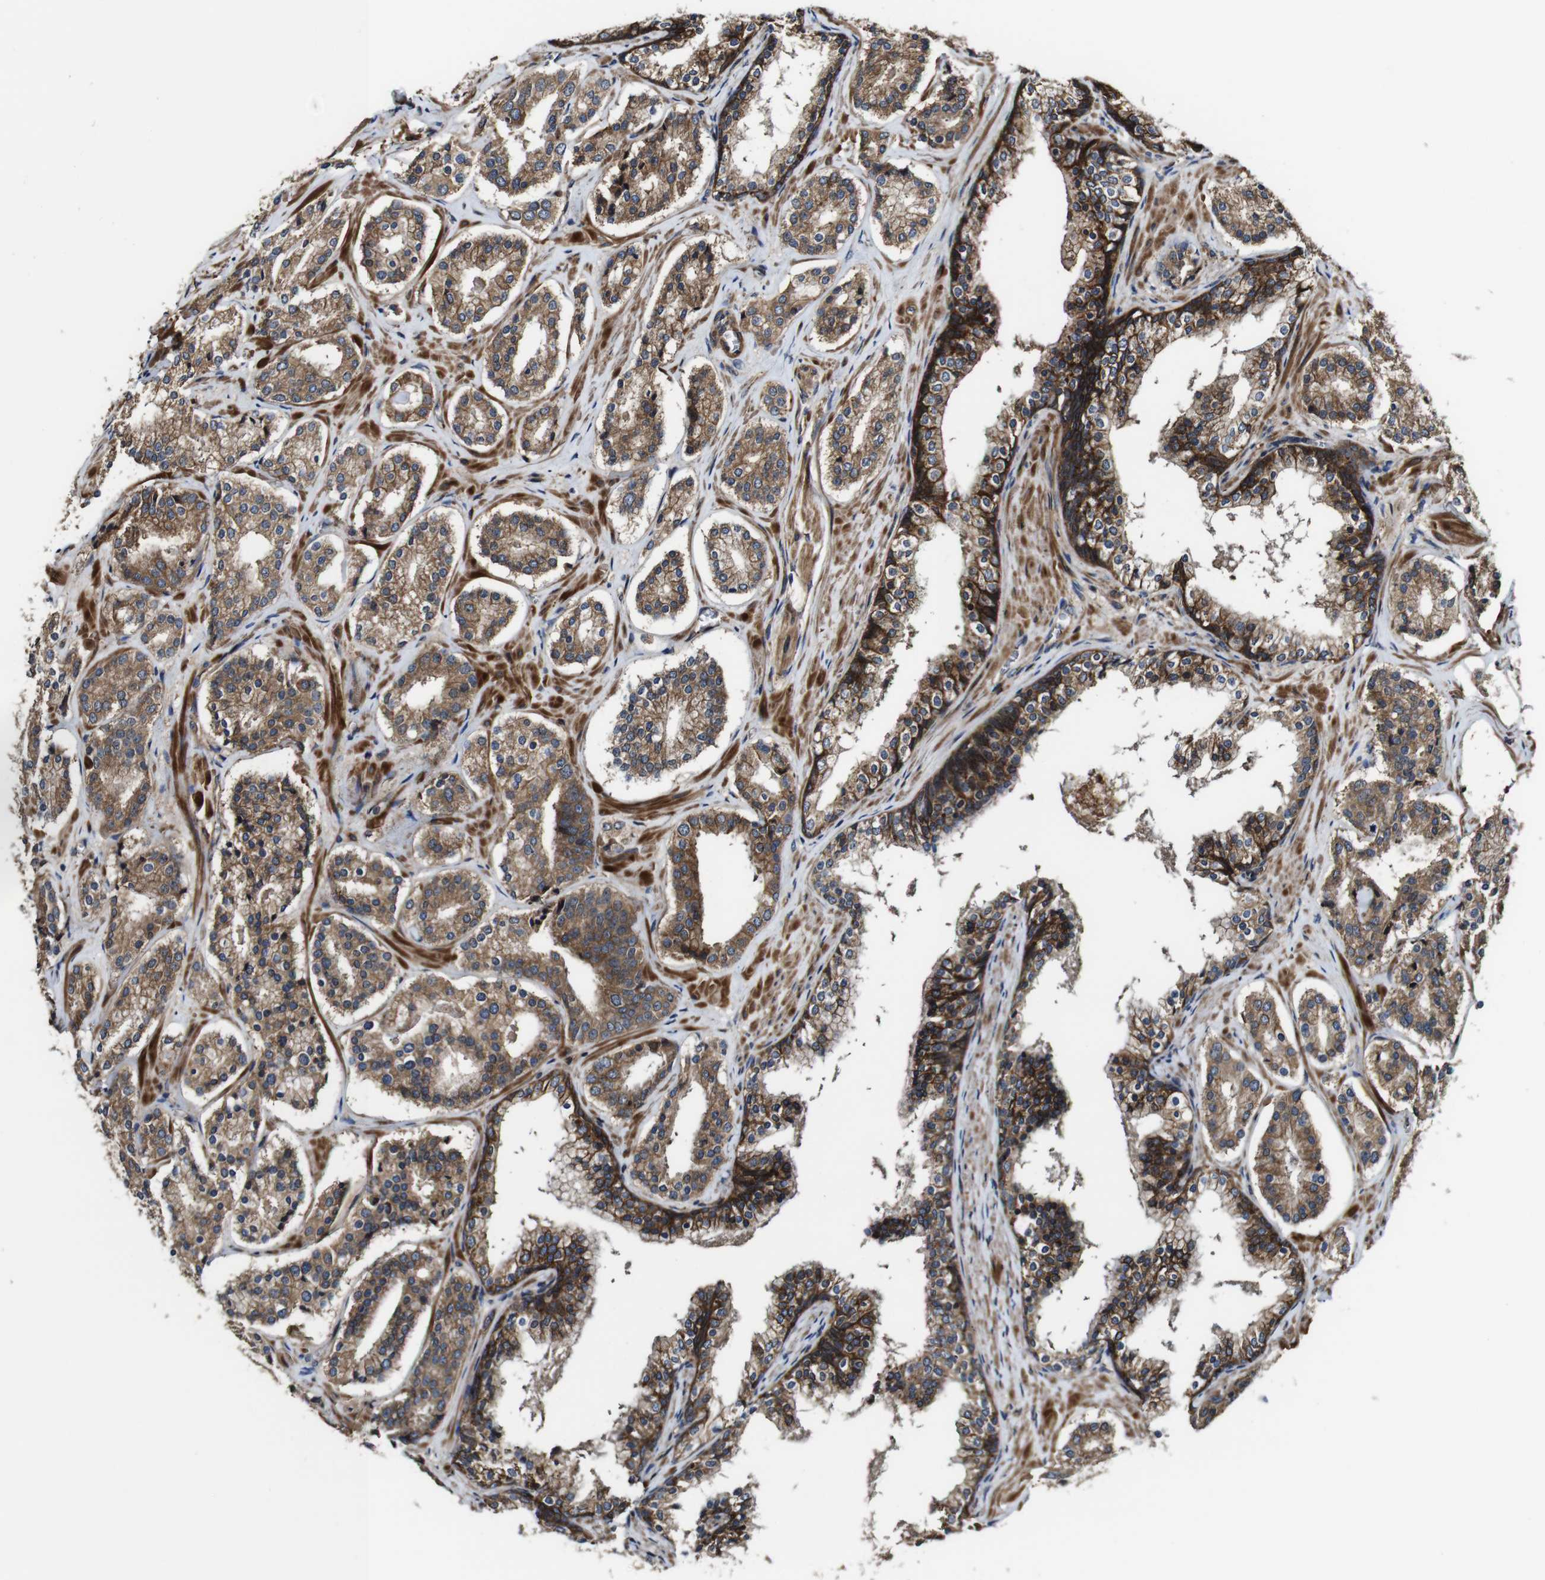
{"staining": {"intensity": "moderate", "quantity": ">75%", "location": "cytoplasmic/membranous"}, "tissue": "prostate cancer", "cell_type": "Tumor cells", "image_type": "cancer", "snomed": [{"axis": "morphology", "description": "Adenocarcinoma, High grade"}, {"axis": "topography", "description": "Prostate"}], "caption": "A medium amount of moderate cytoplasmic/membranous expression is identified in about >75% of tumor cells in prostate high-grade adenocarcinoma tissue.", "gene": "TNIK", "patient": {"sex": "male", "age": 60}}